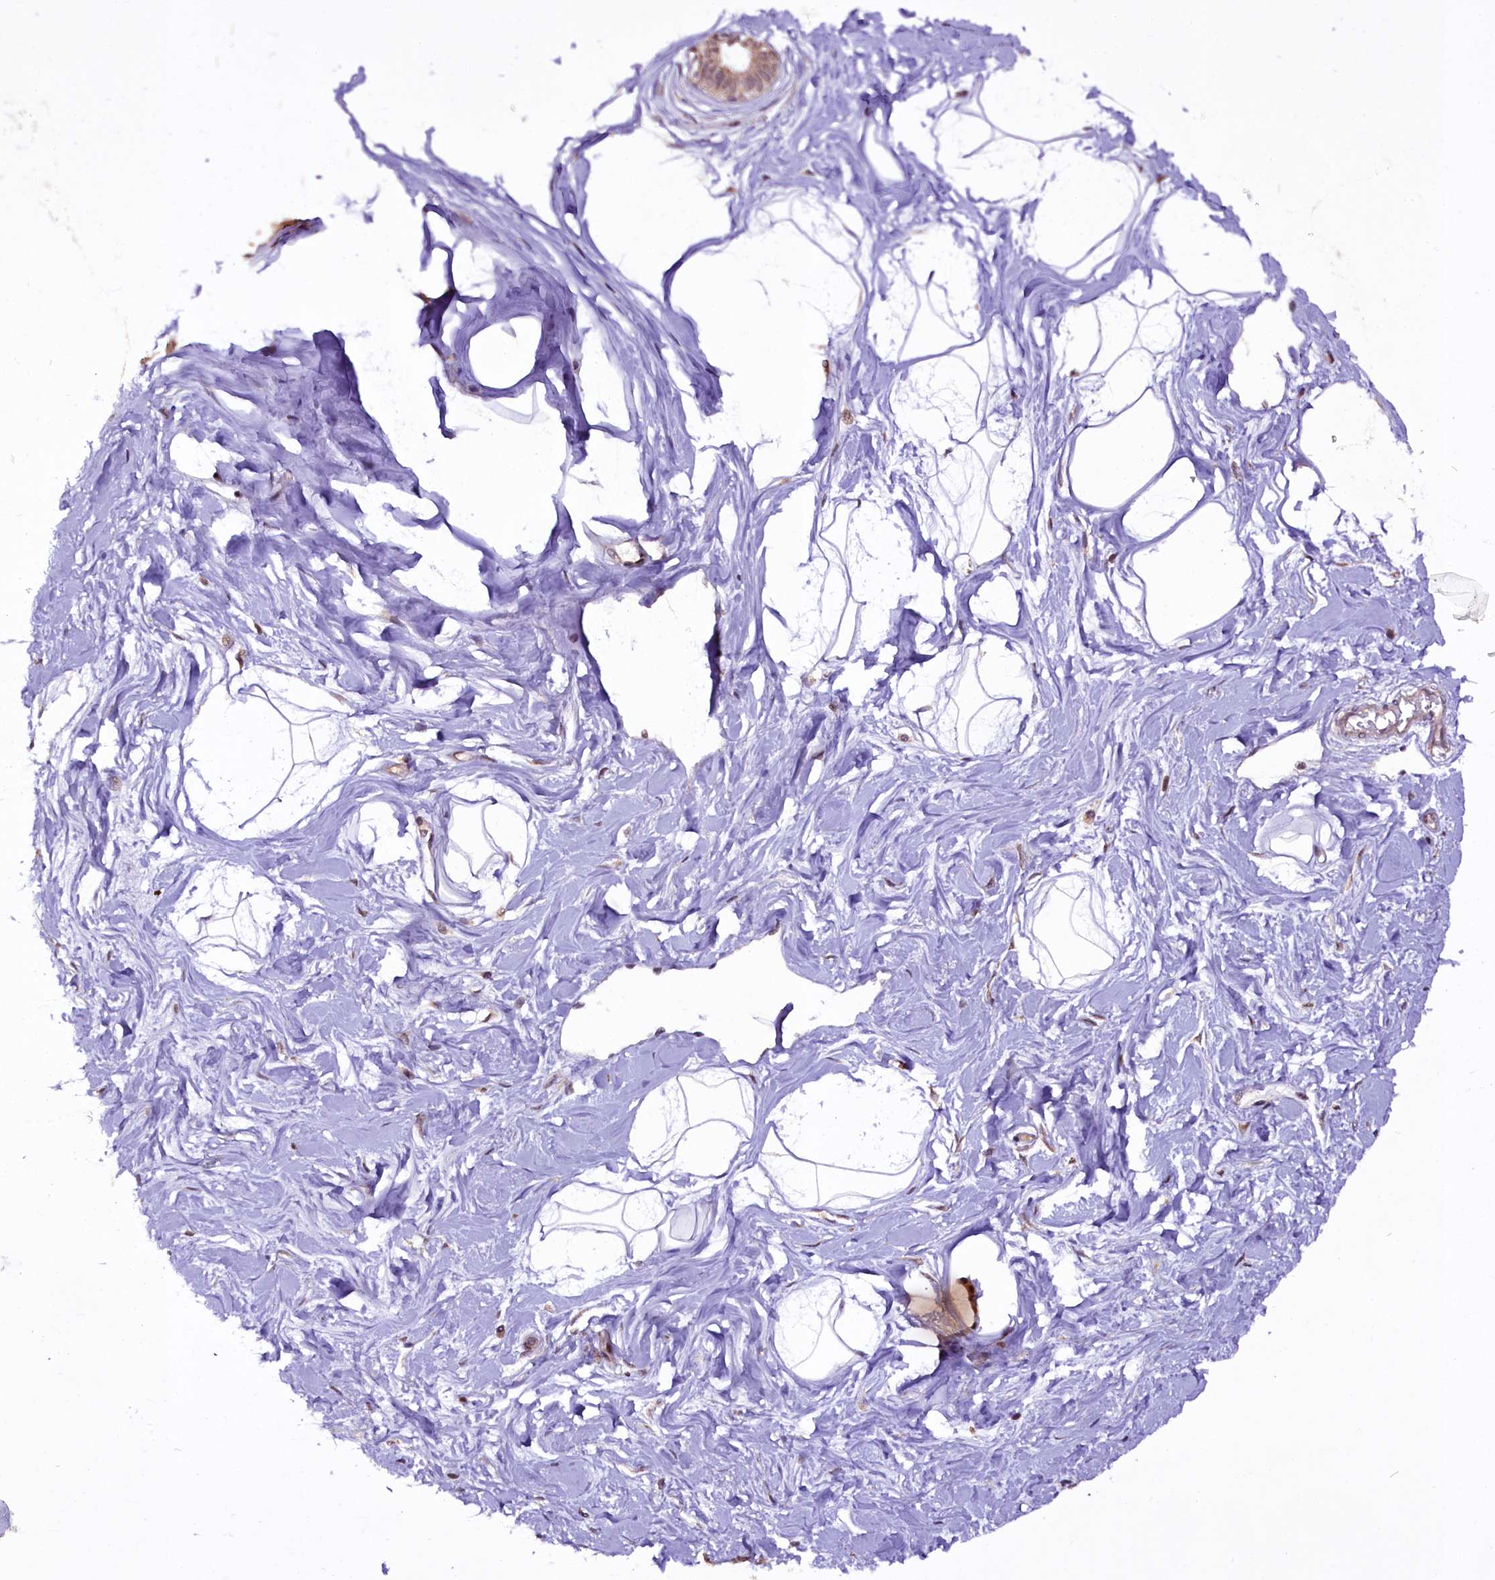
{"staining": {"intensity": "negative", "quantity": "none", "location": "none"}, "tissue": "breast", "cell_type": "Adipocytes", "image_type": "normal", "snomed": [{"axis": "morphology", "description": "Normal tissue, NOS"}, {"axis": "topography", "description": "Breast"}], "caption": "Immunohistochemical staining of unremarkable human breast exhibits no significant positivity in adipocytes. Nuclei are stained in blue.", "gene": "RPUSD2", "patient": {"sex": "female", "age": 45}}